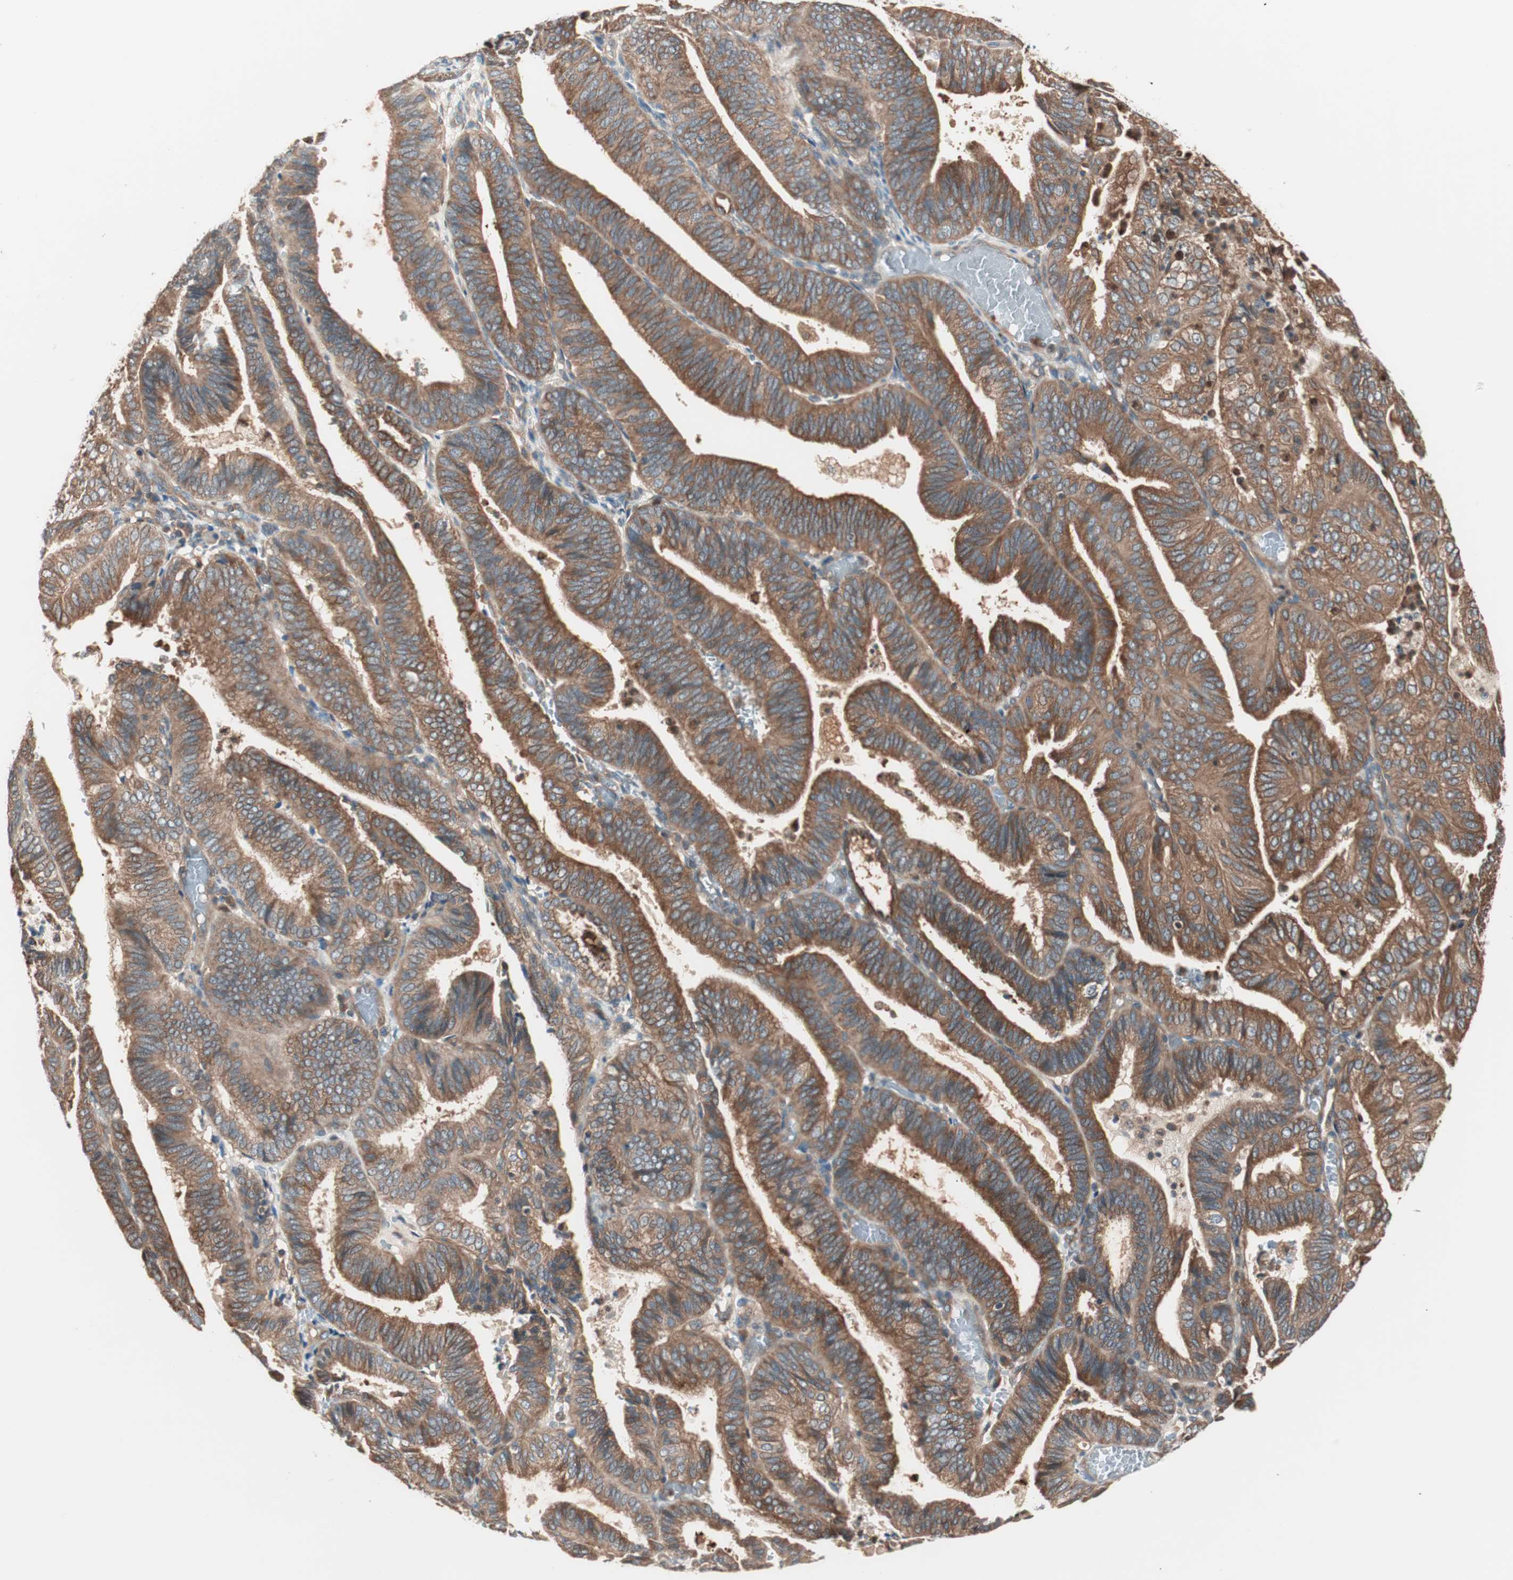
{"staining": {"intensity": "strong", "quantity": ">75%", "location": "cytoplasmic/membranous"}, "tissue": "endometrial cancer", "cell_type": "Tumor cells", "image_type": "cancer", "snomed": [{"axis": "morphology", "description": "Adenocarcinoma, NOS"}, {"axis": "topography", "description": "Uterus"}], "caption": "A high amount of strong cytoplasmic/membranous staining is appreciated in approximately >75% of tumor cells in endometrial adenocarcinoma tissue.", "gene": "TSG101", "patient": {"sex": "female", "age": 60}}